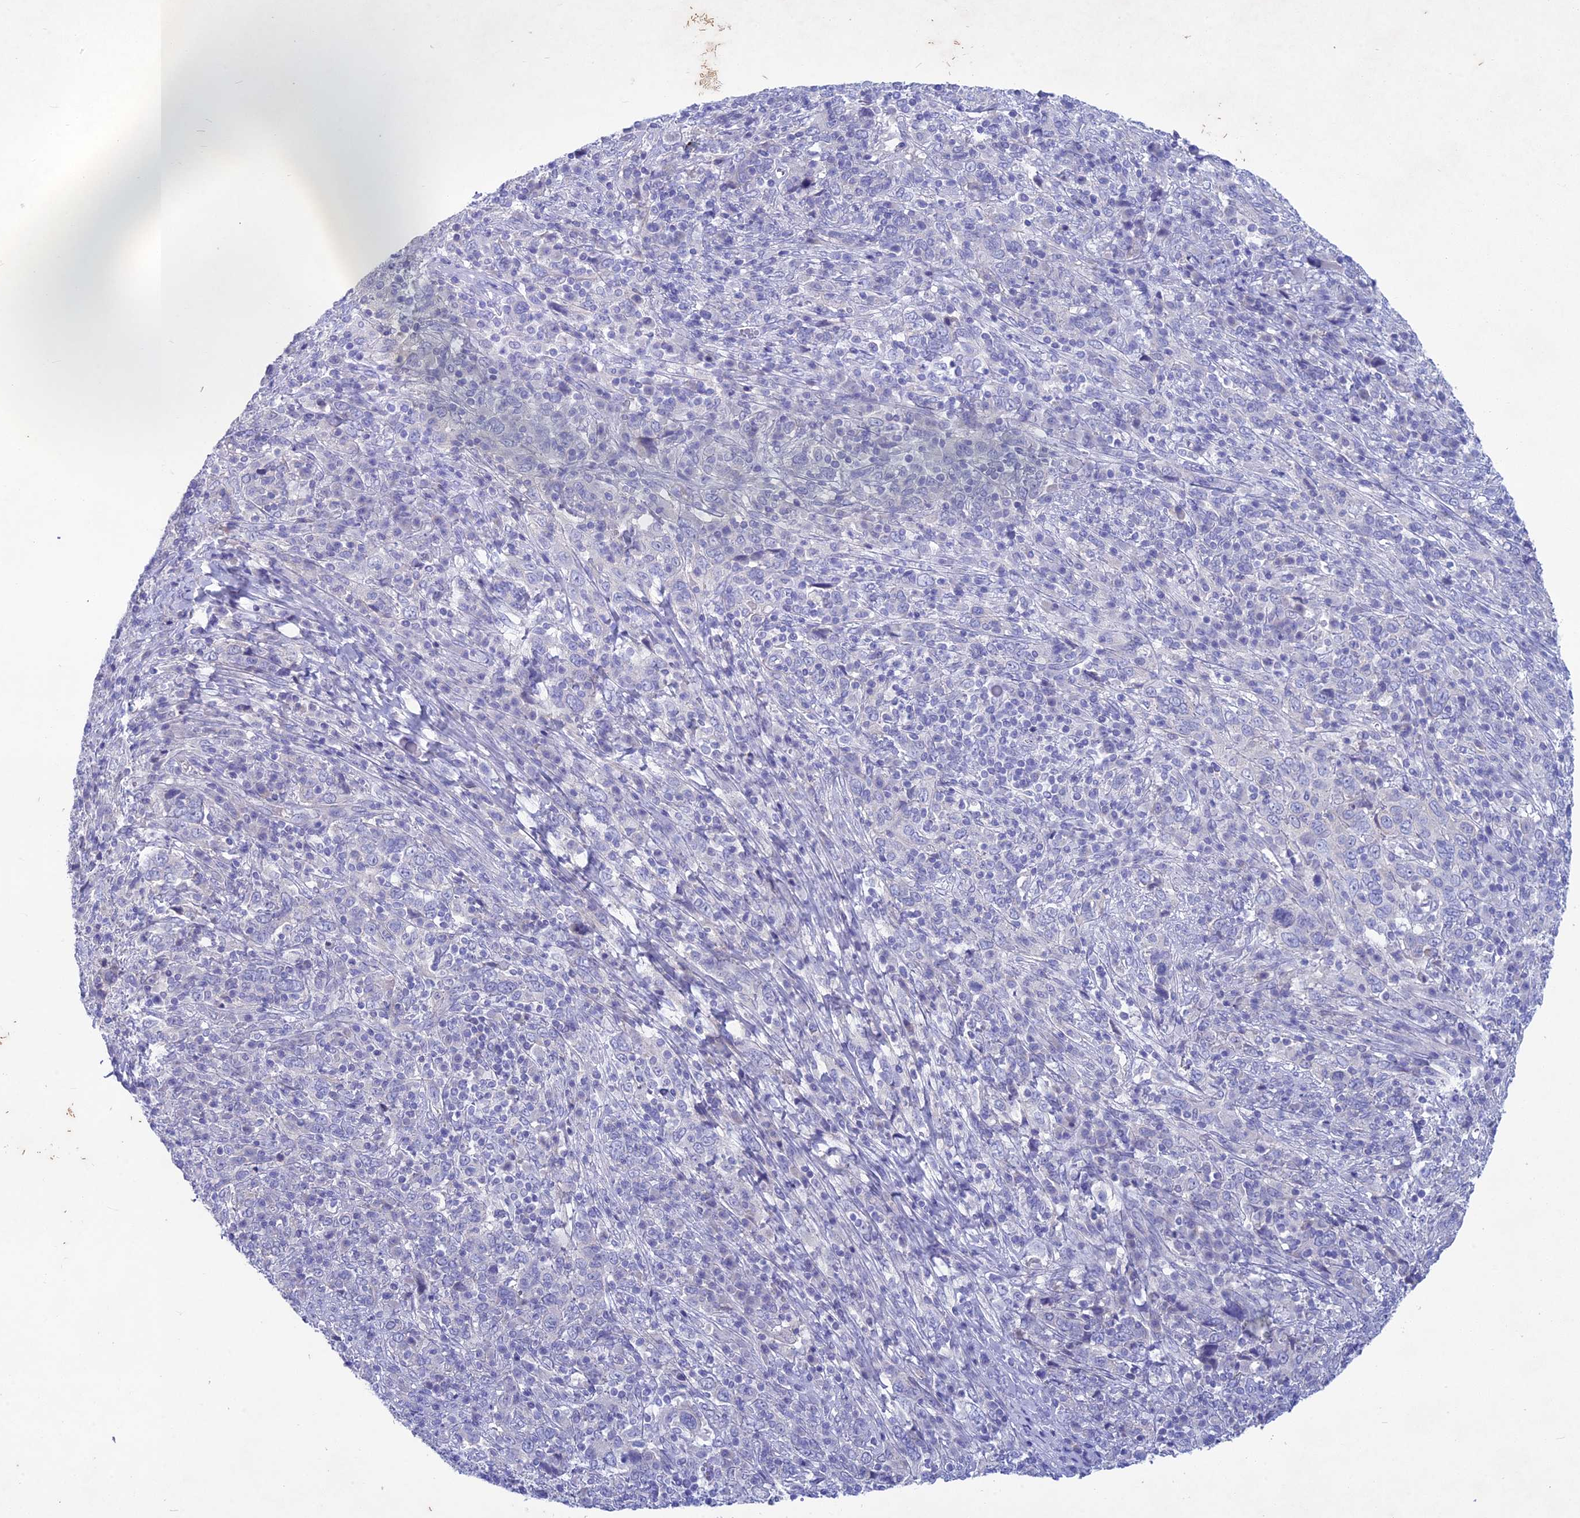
{"staining": {"intensity": "negative", "quantity": "none", "location": "none"}, "tissue": "cervical cancer", "cell_type": "Tumor cells", "image_type": "cancer", "snomed": [{"axis": "morphology", "description": "Squamous cell carcinoma, NOS"}, {"axis": "topography", "description": "Cervix"}], "caption": "This micrograph is of cervical cancer (squamous cell carcinoma) stained with immunohistochemistry (IHC) to label a protein in brown with the nuclei are counter-stained blue. There is no expression in tumor cells.", "gene": "BTBD19", "patient": {"sex": "female", "age": 46}}